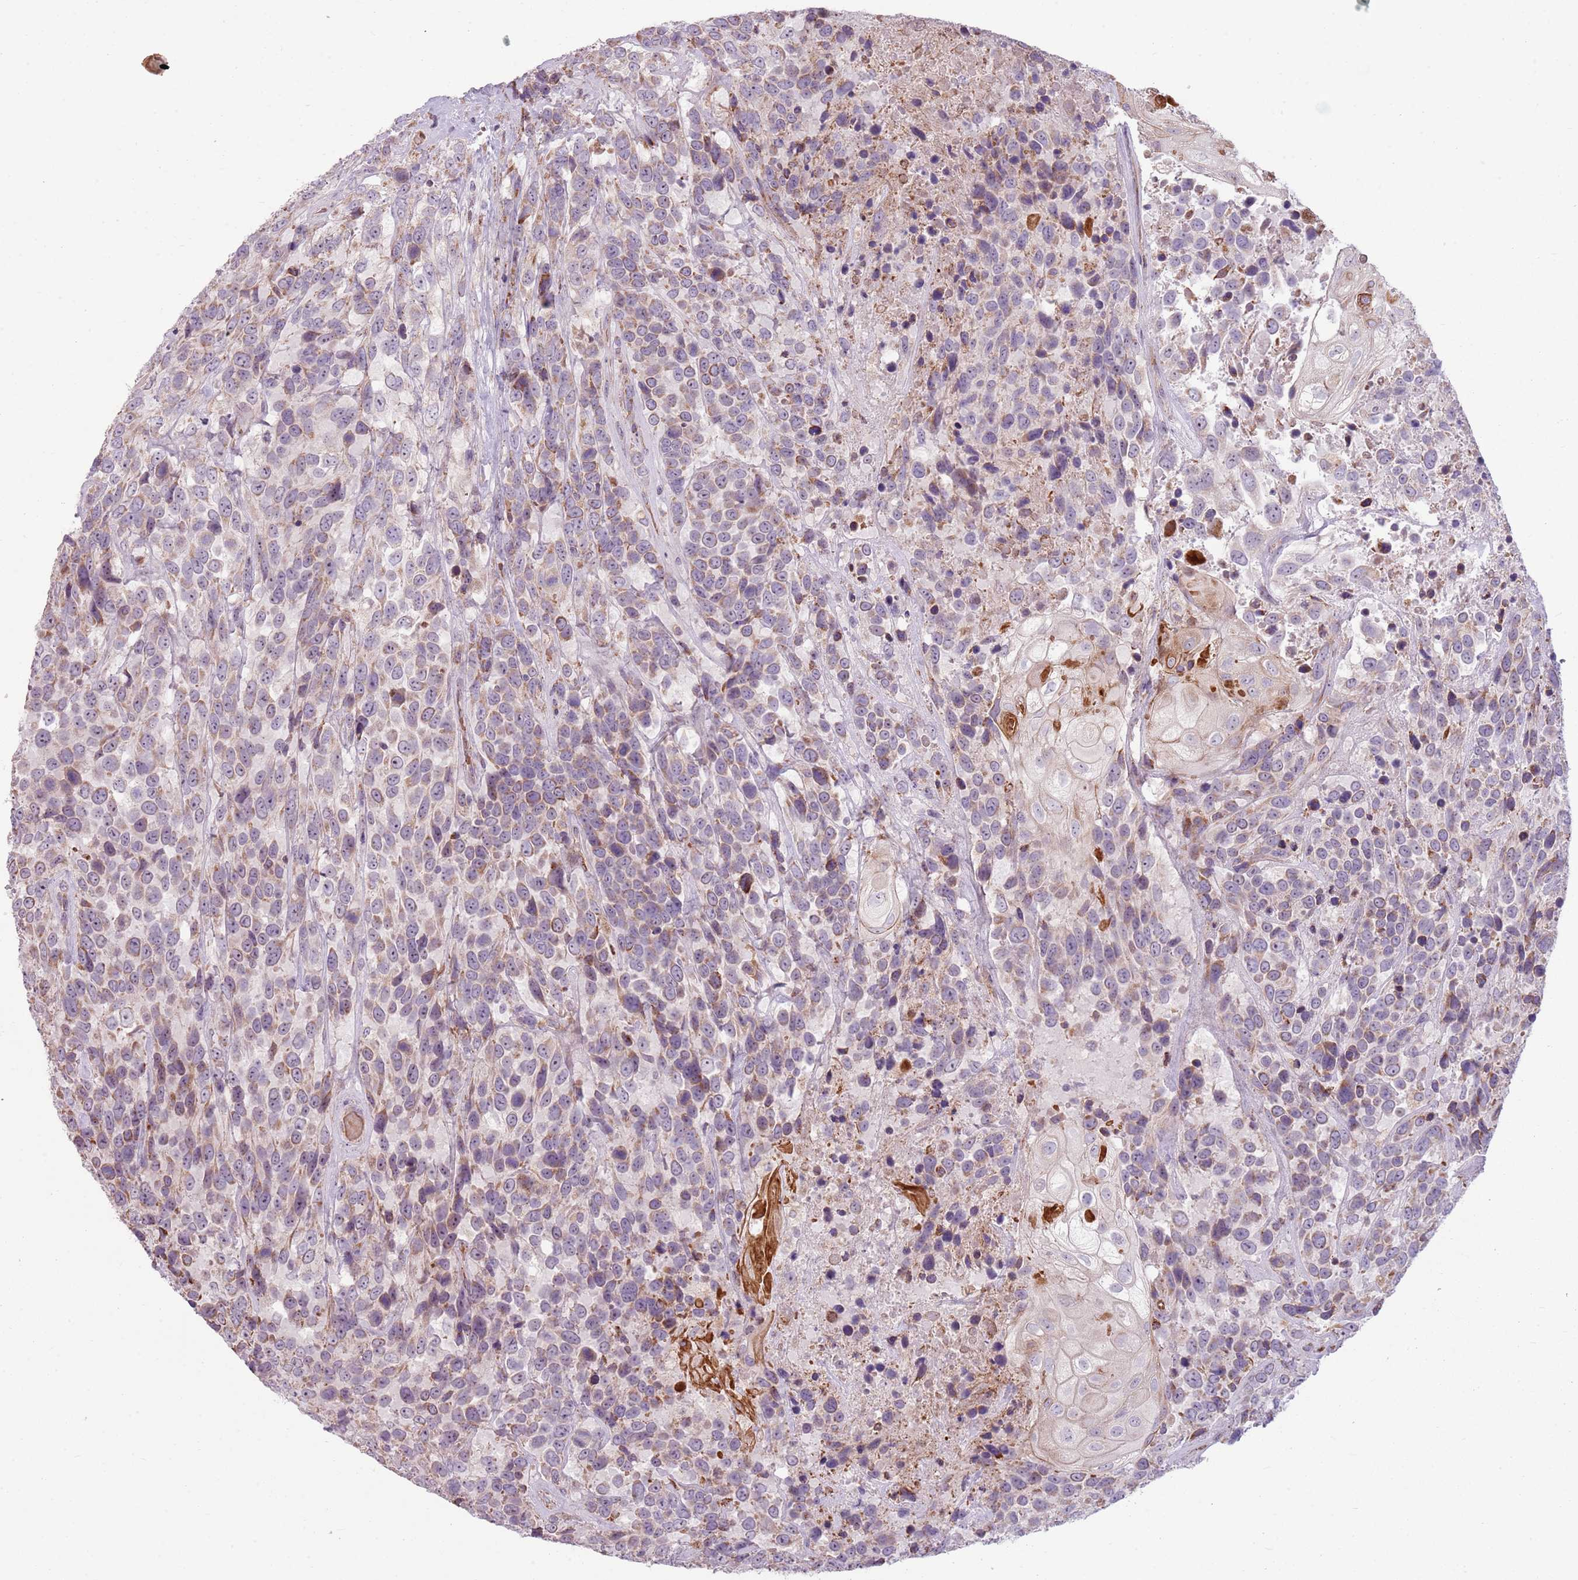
{"staining": {"intensity": "moderate", "quantity": "25%-75%", "location": "cytoplasmic/membranous"}, "tissue": "urothelial cancer", "cell_type": "Tumor cells", "image_type": "cancer", "snomed": [{"axis": "morphology", "description": "Urothelial carcinoma, High grade"}, {"axis": "topography", "description": "Urinary bladder"}], "caption": "Immunohistochemistry (IHC) staining of urothelial cancer, which demonstrates medium levels of moderate cytoplasmic/membranous positivity in about 25%-75% of tumor cells indicating moderate cytoplasmic/membranous protein expression. The staining was performed using DAB (3,3'-diaminobenzidine) (brown) for protein detection and nuclei were counterstained in hematoxylin (blue).", "gene": "ZNF530", "patient": {"sex": "female", "age": 70}}